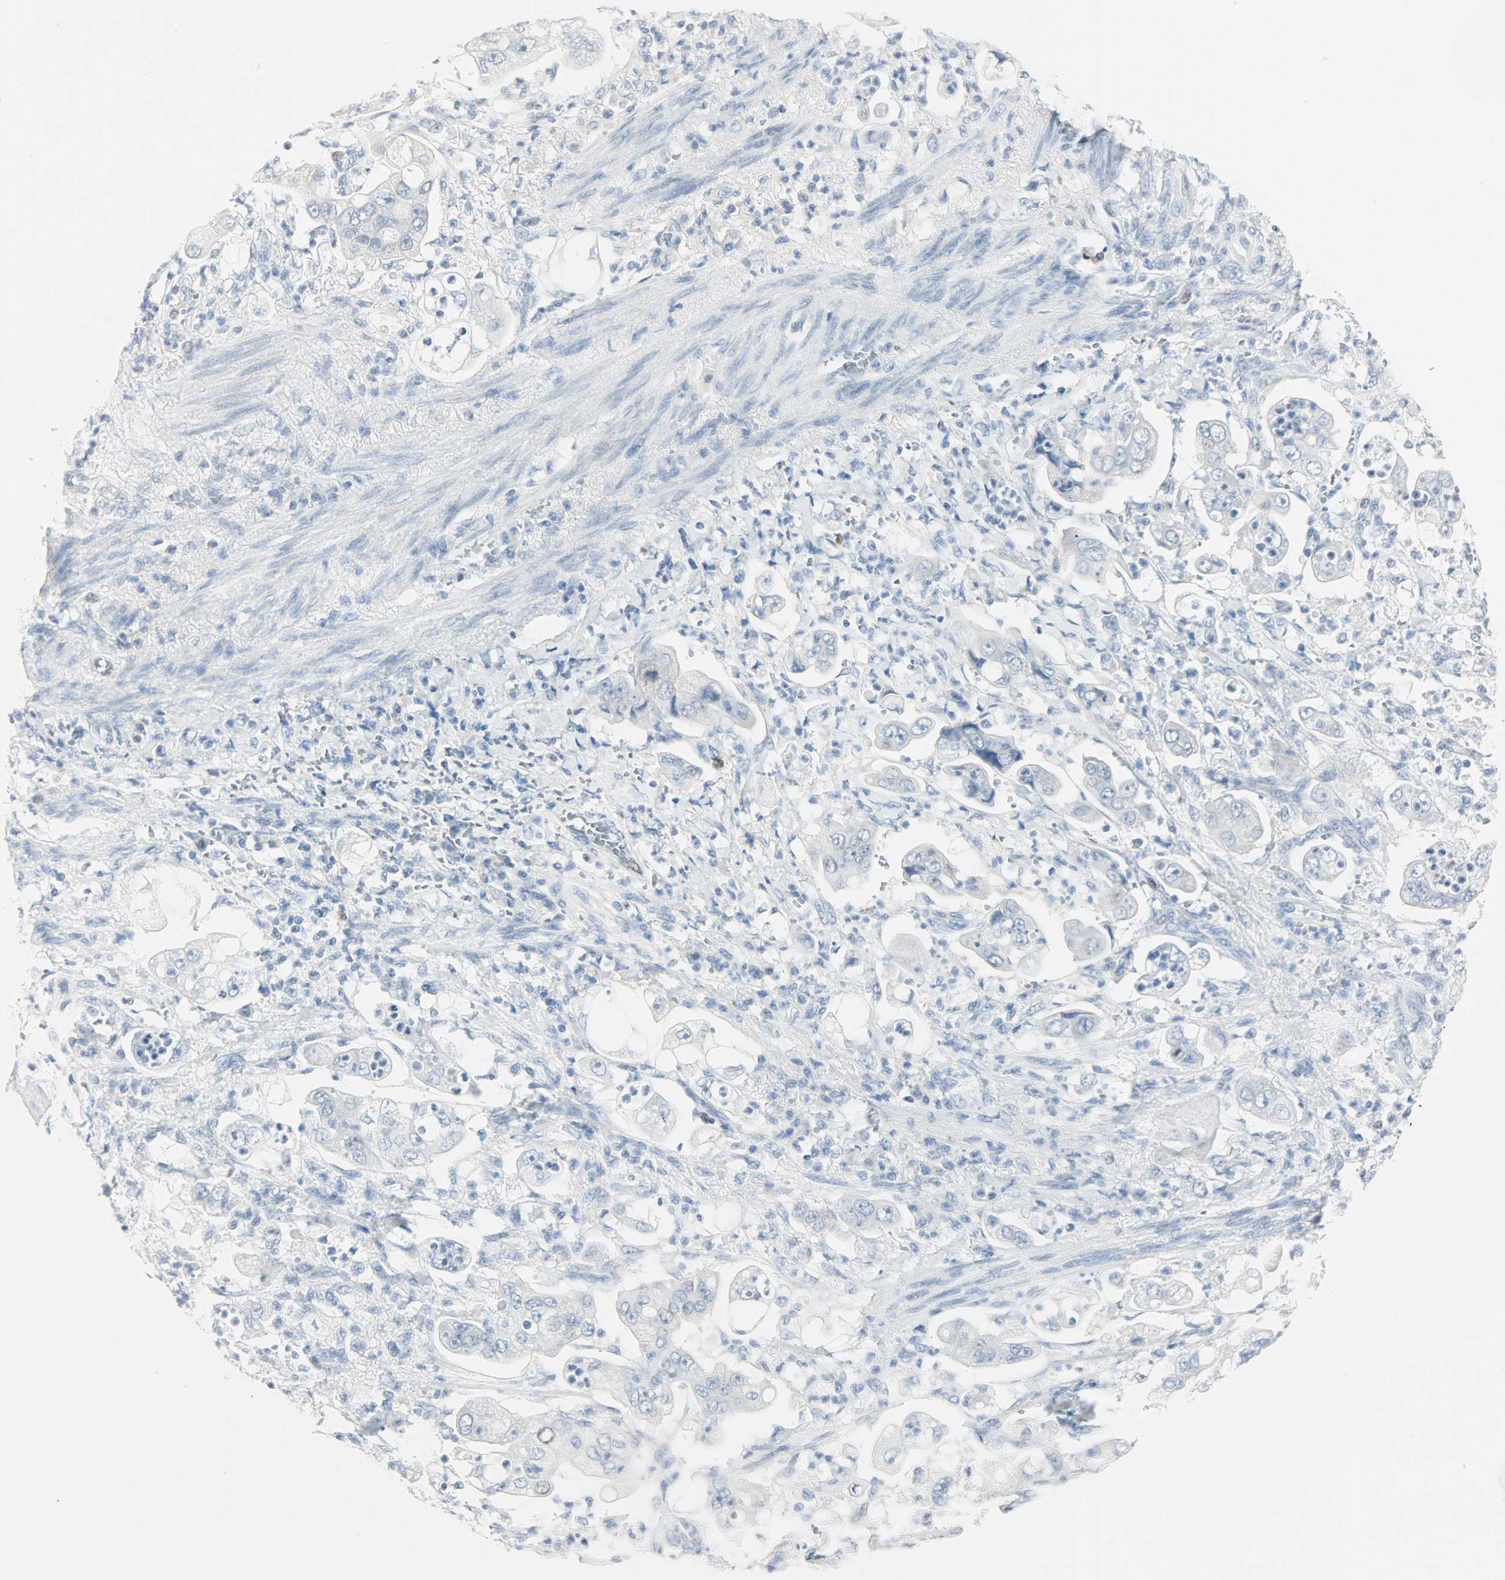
{"staining": {"intensity": "negative", "quantity": "none", "location": "none"}, "tissue": "stomach cancer", "cell_type": "Tumor cells", "image_type": "cancer", "snomed": [{"axis": "morphology", "description": "Adenocarcinoma, NOS"}, {"axis": "topography", "description": "Stomach"}], "caption": "This is a image of immunohistochemistry staining of stomach cancer, which shows no positivity in tumor cells.", "gene": "HELLS", "patient": {"sex": "male", "age": 62}}